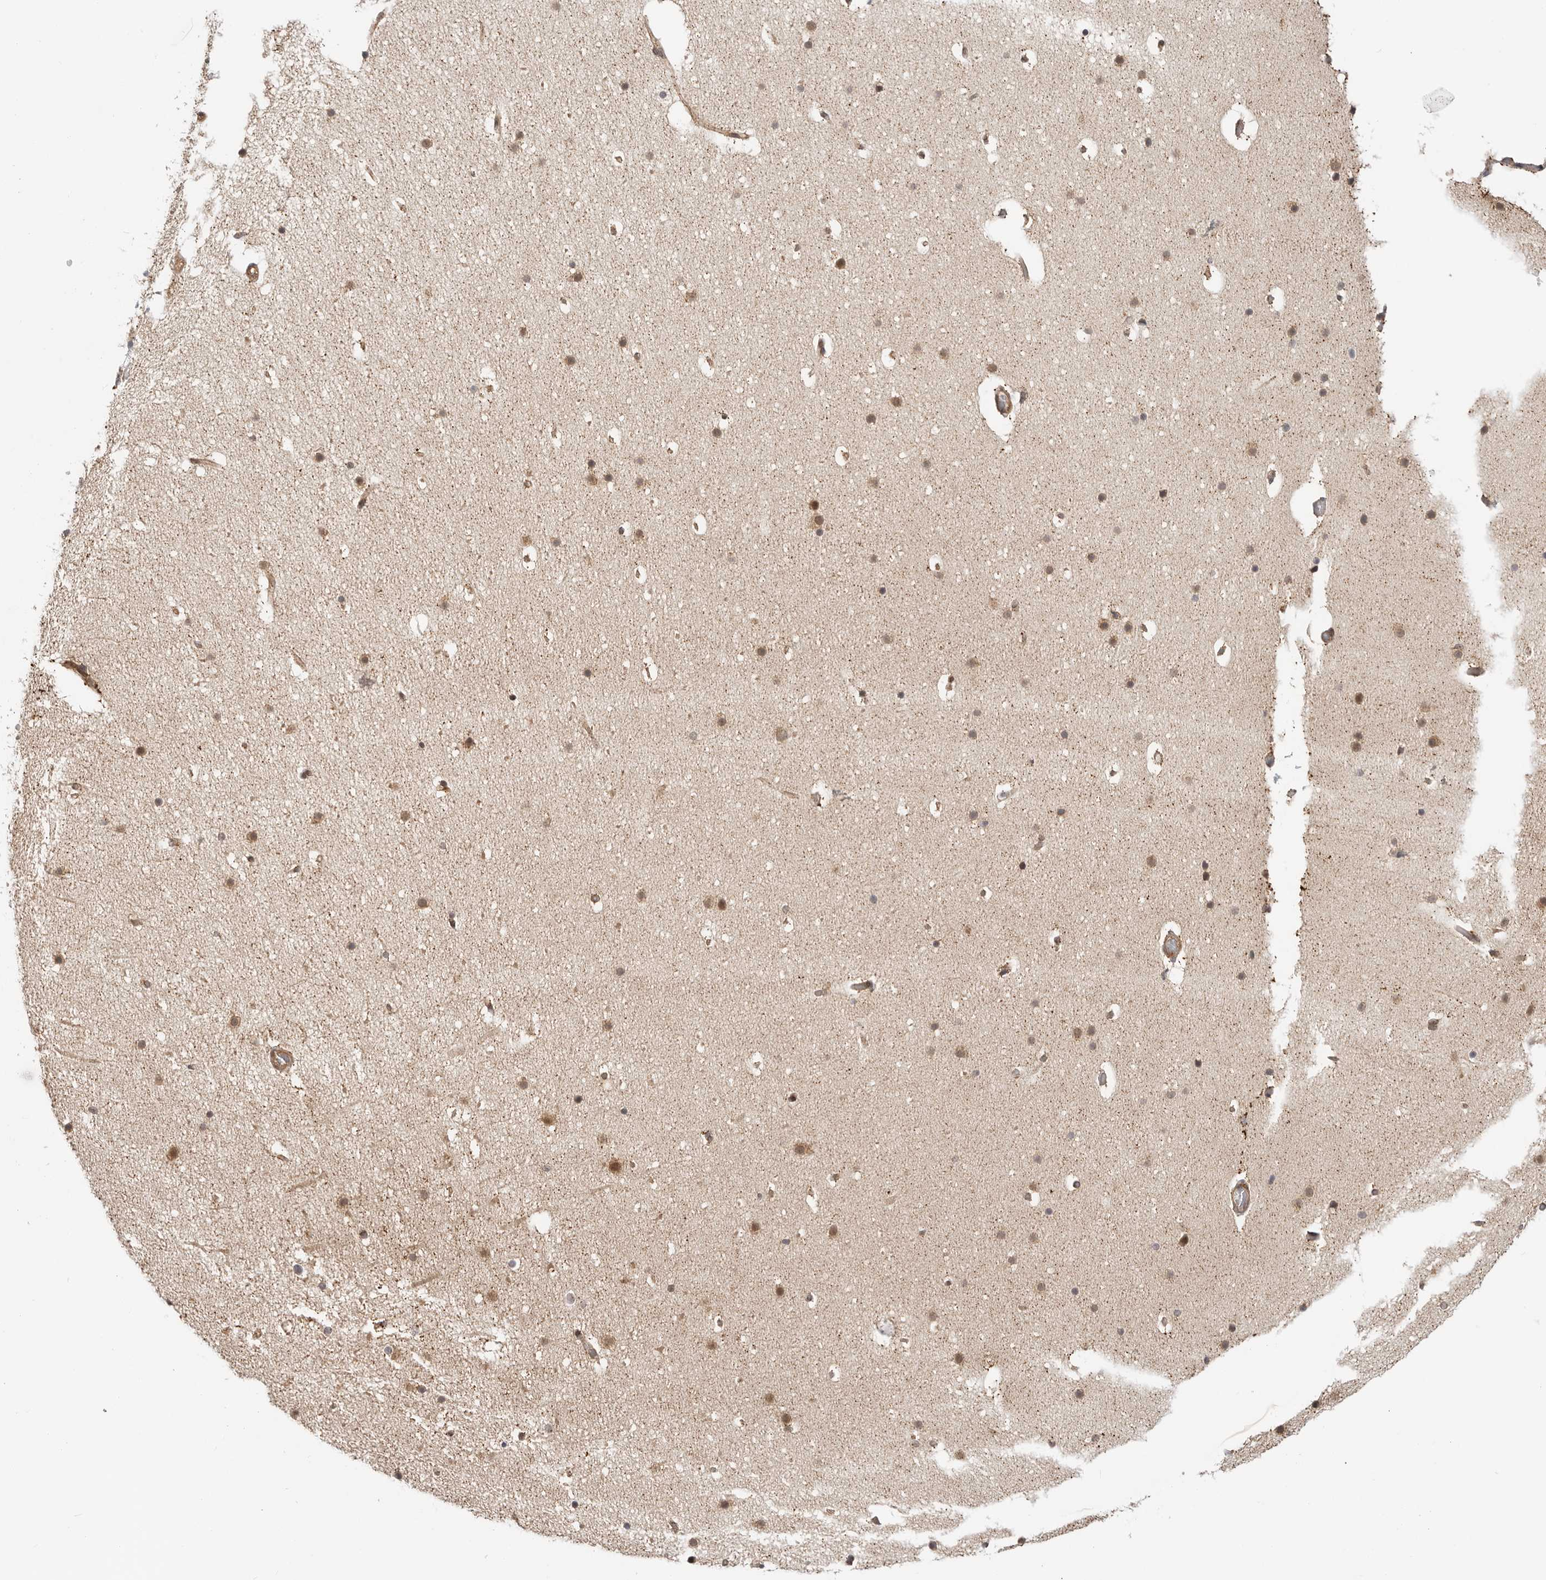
{"staining": {"intensity": "moderate", "quantity": ">75%", "location": "cytoplasmic/membranous"}, "tissue": "cerebellum", "cell_type": "Cells in granular layer", "image_type": "normal", "snomed": [{"axis": "morphology", "description": "Normal tissue, NOS"}, {"axis": "topography", "description": "Cerebellum"}], "caption": "Protein analysis of normal cerebellum reveals moderate cytoplasmic/membranous staining in approximately >75% of cells in granular layer.", "gene": "DCAF8", "patient": {"sex": "male", "age": 57}}